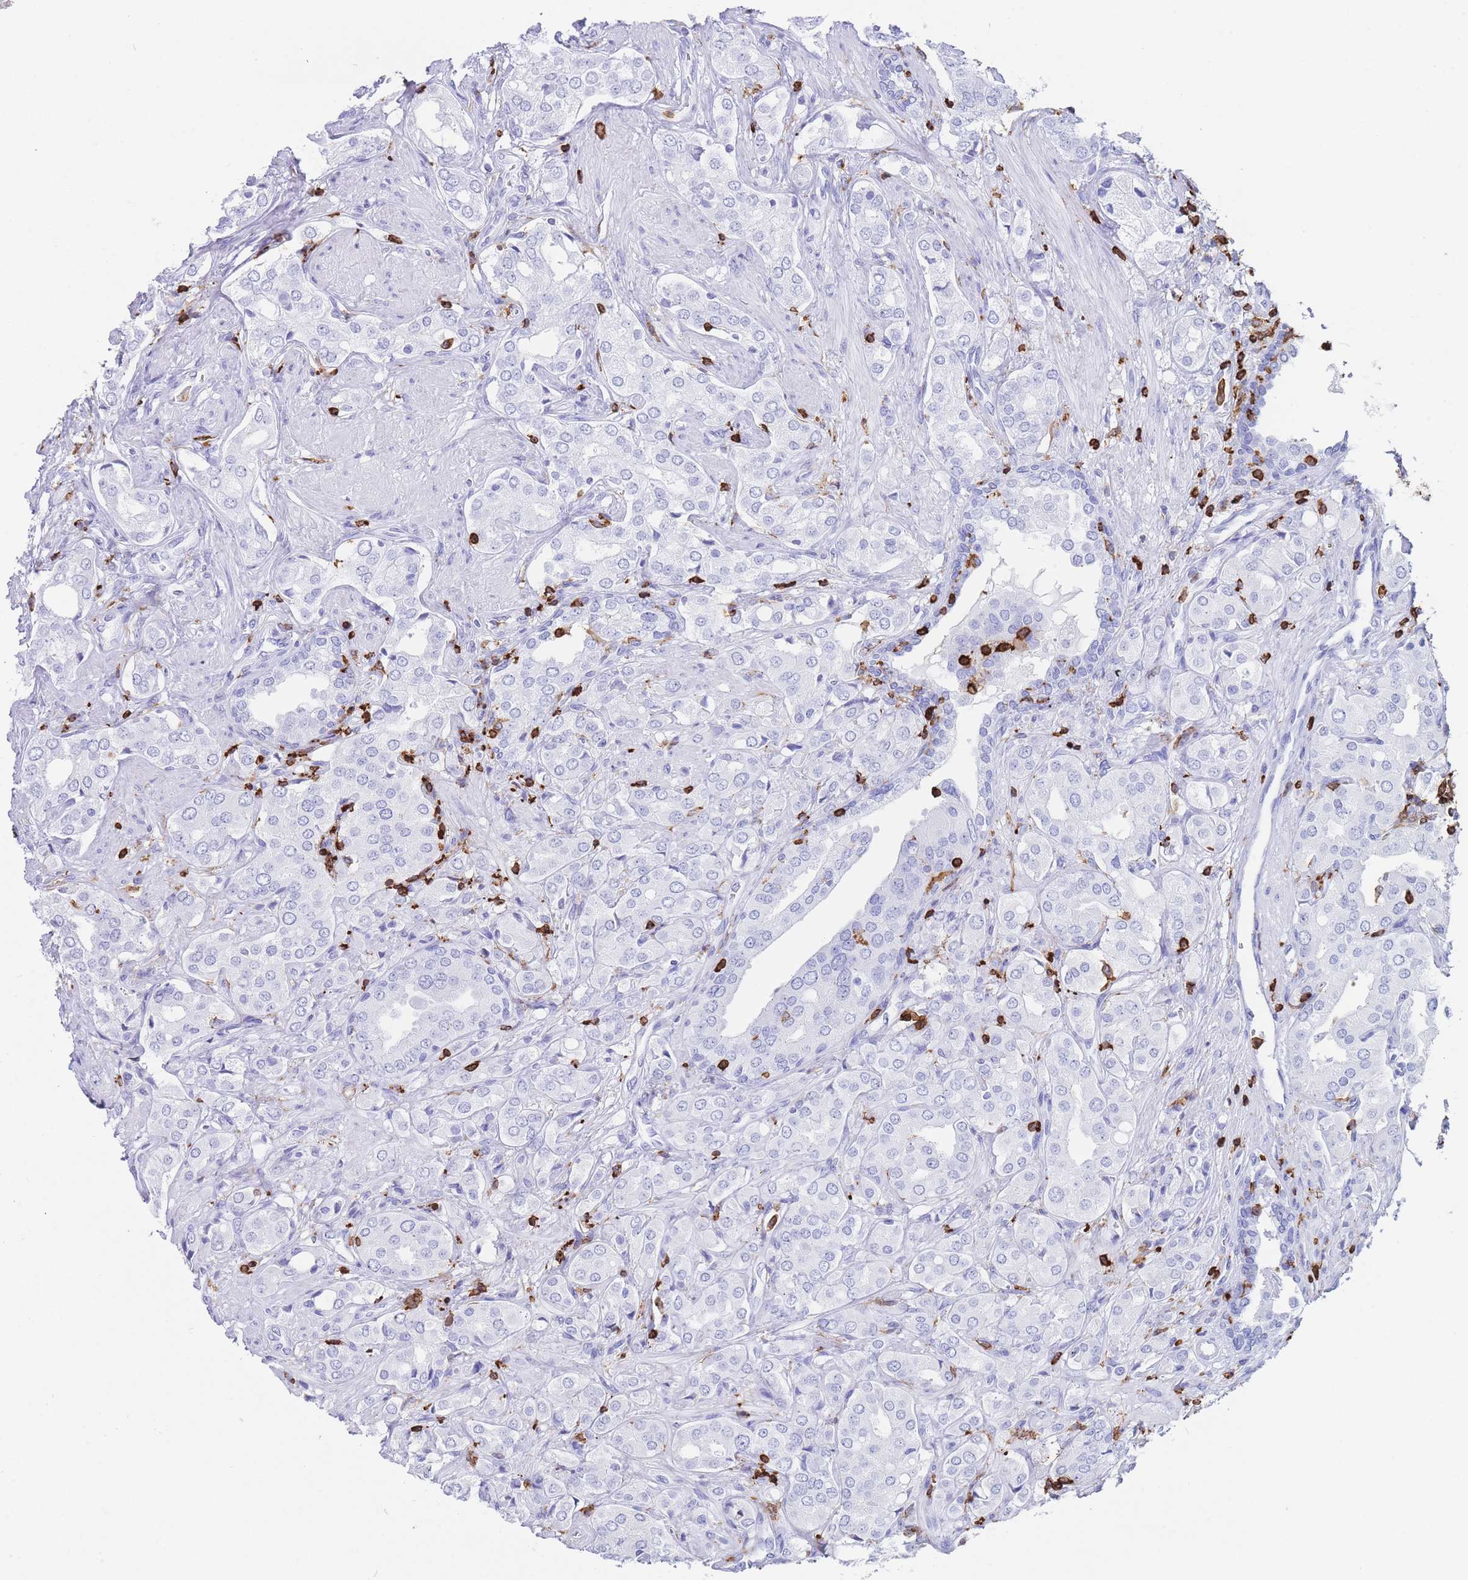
{"staining": {"intensity": "negative", "quantity": "none", "location": "none"}, "tissue": "prostate cancer", "cell_type": "Tumor cells", "image_type": "cancer", "snomed": [{"axis": "morphology", "description": "Adenocarcinoma, High grade"}, {"axis": "topography", "description": "Prostate"}], "caption": "Immunohistochemistry (IHC) photomicrograph of high-grade adenocarcinoma (prostate) stained for a protein (brown), which displays no positivity in tumor cells.", "gene": "CORO1A", "patient": {"sex": "male", "age": 71}}